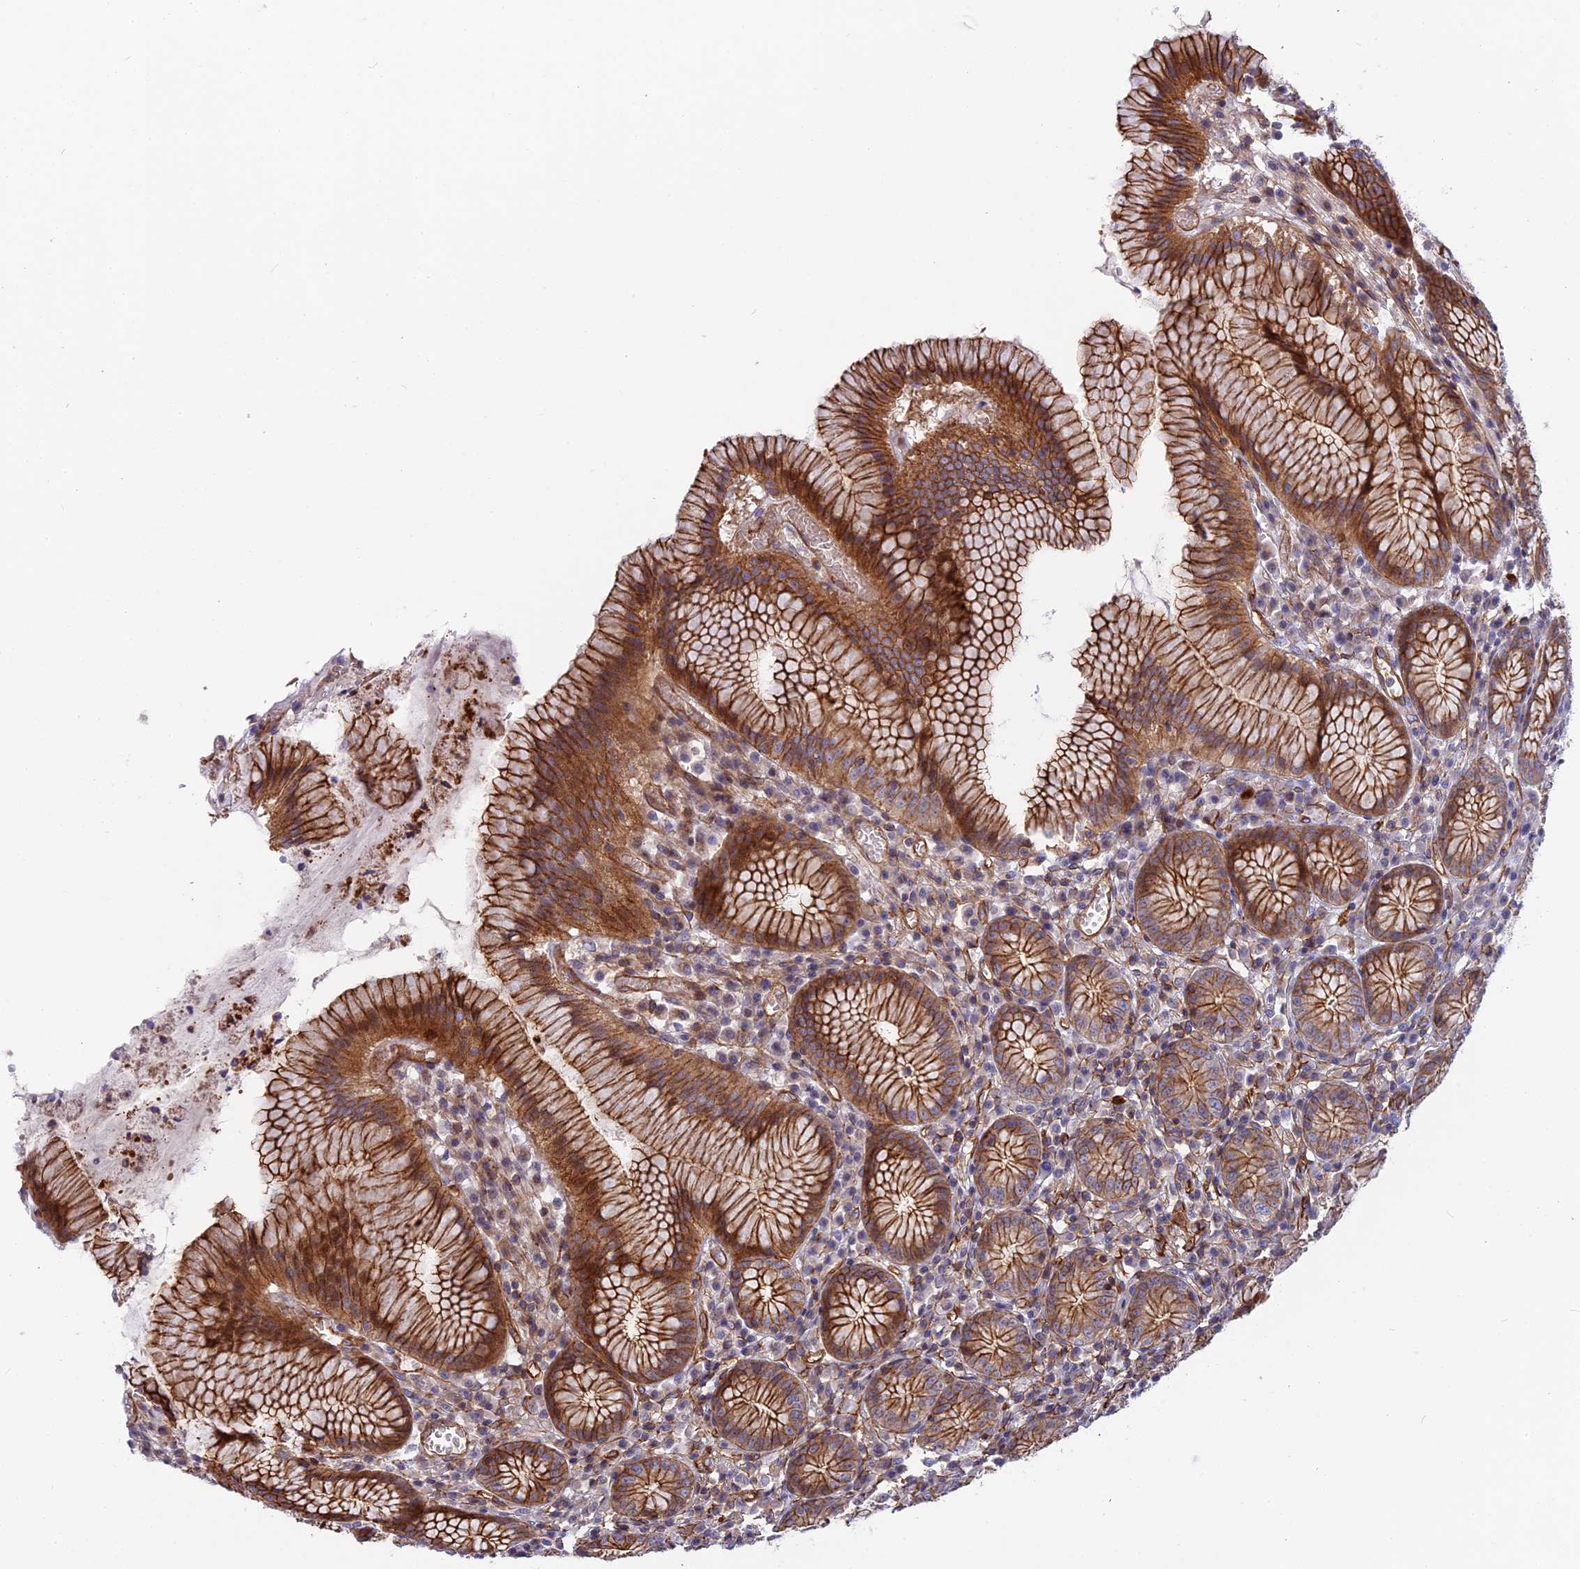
{"staining": {"intensity": "strong", "quantity": ">75%", "location": "cytoplasmic/membranous"}, "tissue": "stomach", "cell_type": "Glandular cells", "image_type": "normal", "snomed": [{"axis": "morphology", "description": "Normal tissue, NOS"}, {"axis": "topography", "description": "Stomach"}], "caption": "Immunohistochemical staining of unremarkable human stomach reveals strong cytoplasmic/membranous protein expression in about >75% of glandular cells.", "gene": "CNBD2", "patient": {"sex": "male", "age": 55}}